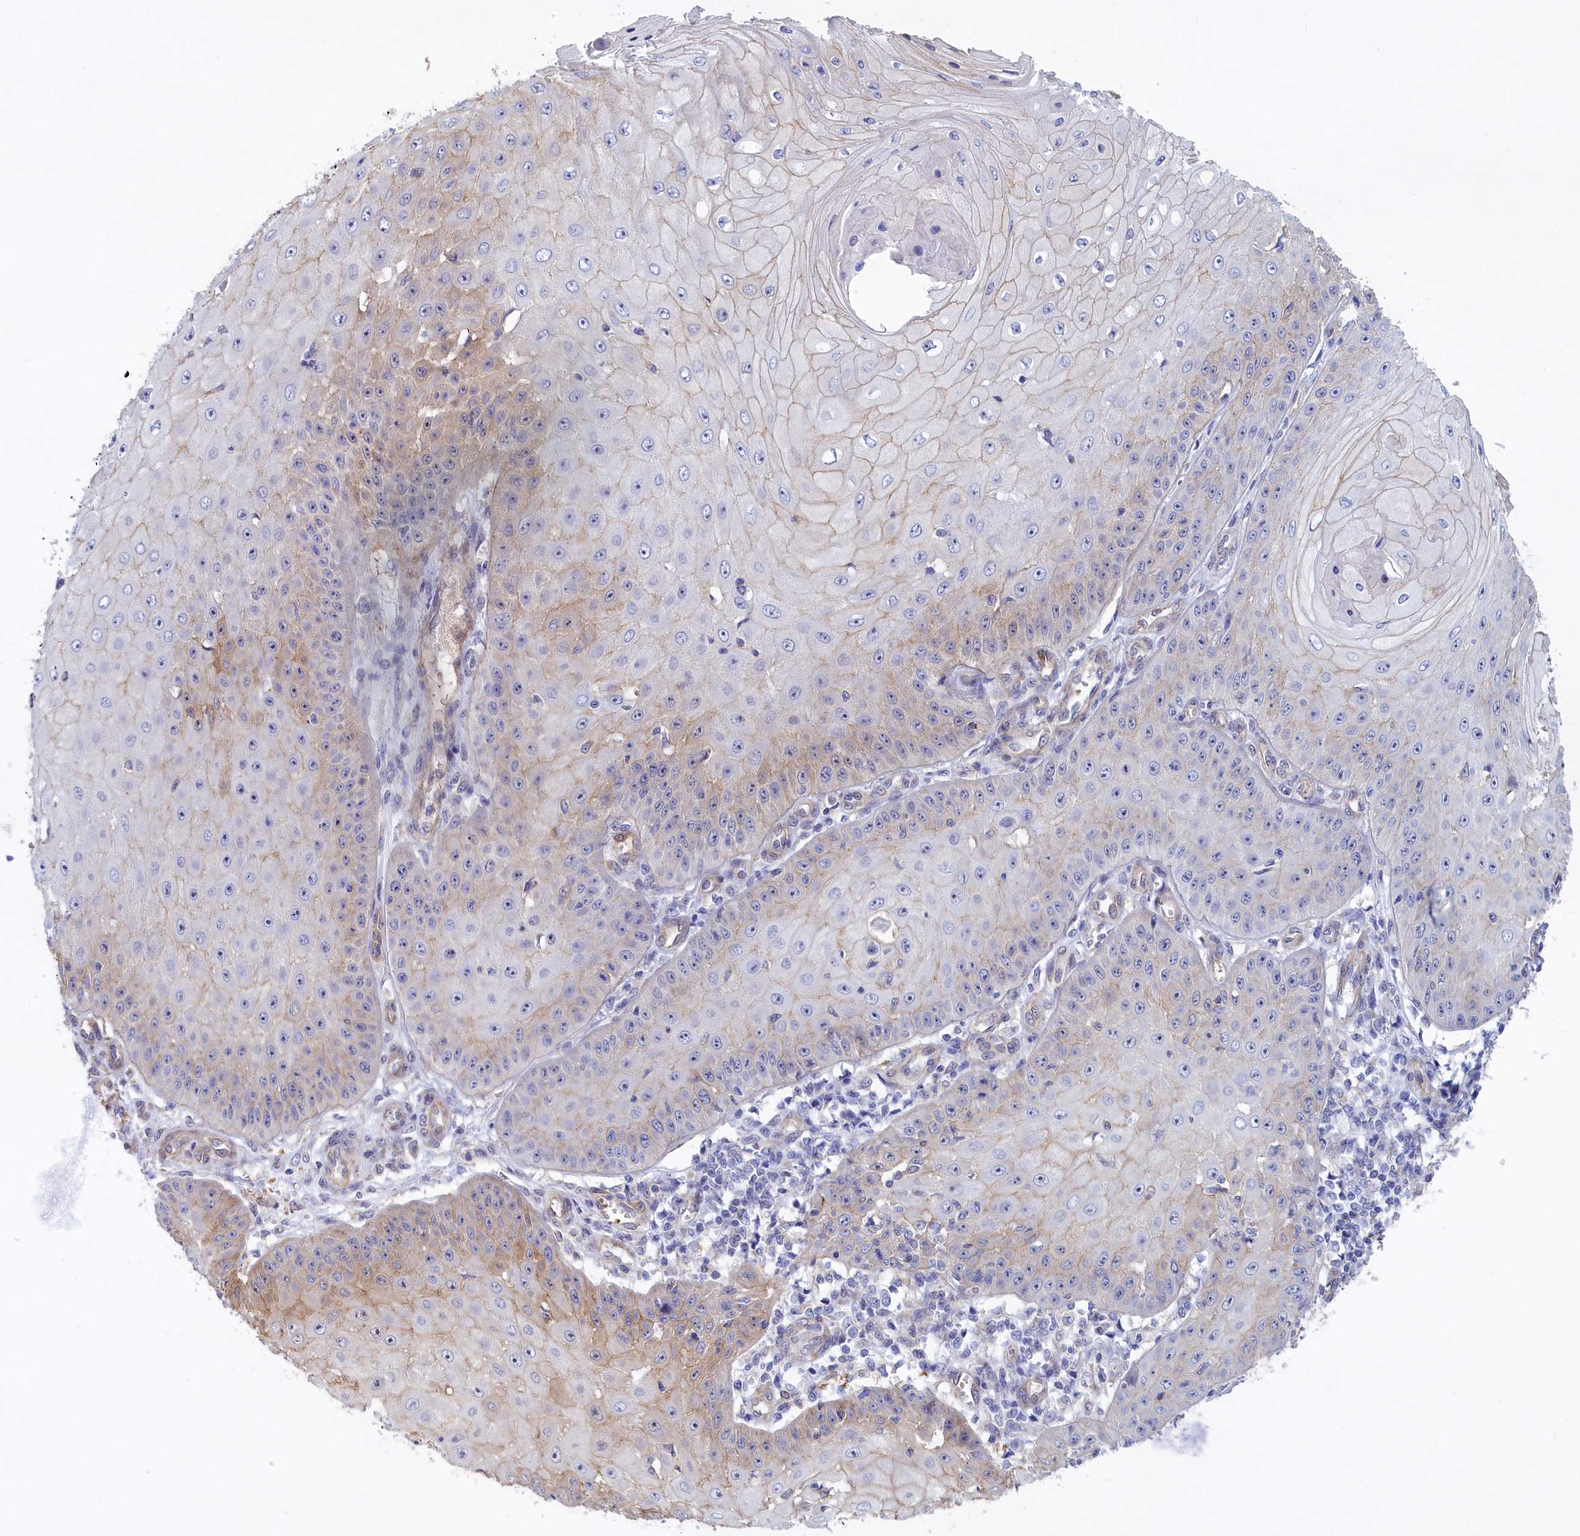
{"staining": {"intensity": "weak", "quantity": "<25%", "location": "cytoplasmic/membranous"}, "tissue": "skin cancer", "cell_type": "Tumor cells", "image_type": "cancer", "snomed": [{"axis": "morphology", "description": "Squamous cell carcinoma, NOS"}, {"axis": "topography", "description": "Skin"}], "caption": "High power microscopy histopathology image of an IHC micrograph of skin cancer, revealing no significant positivity in tumor cells. The staining is performed using DAB brown chromogen with nuclei counter-stained in using hematoxylin.", "gene": "ABCC12", "patient": {"sex": "male", "age": 70}}